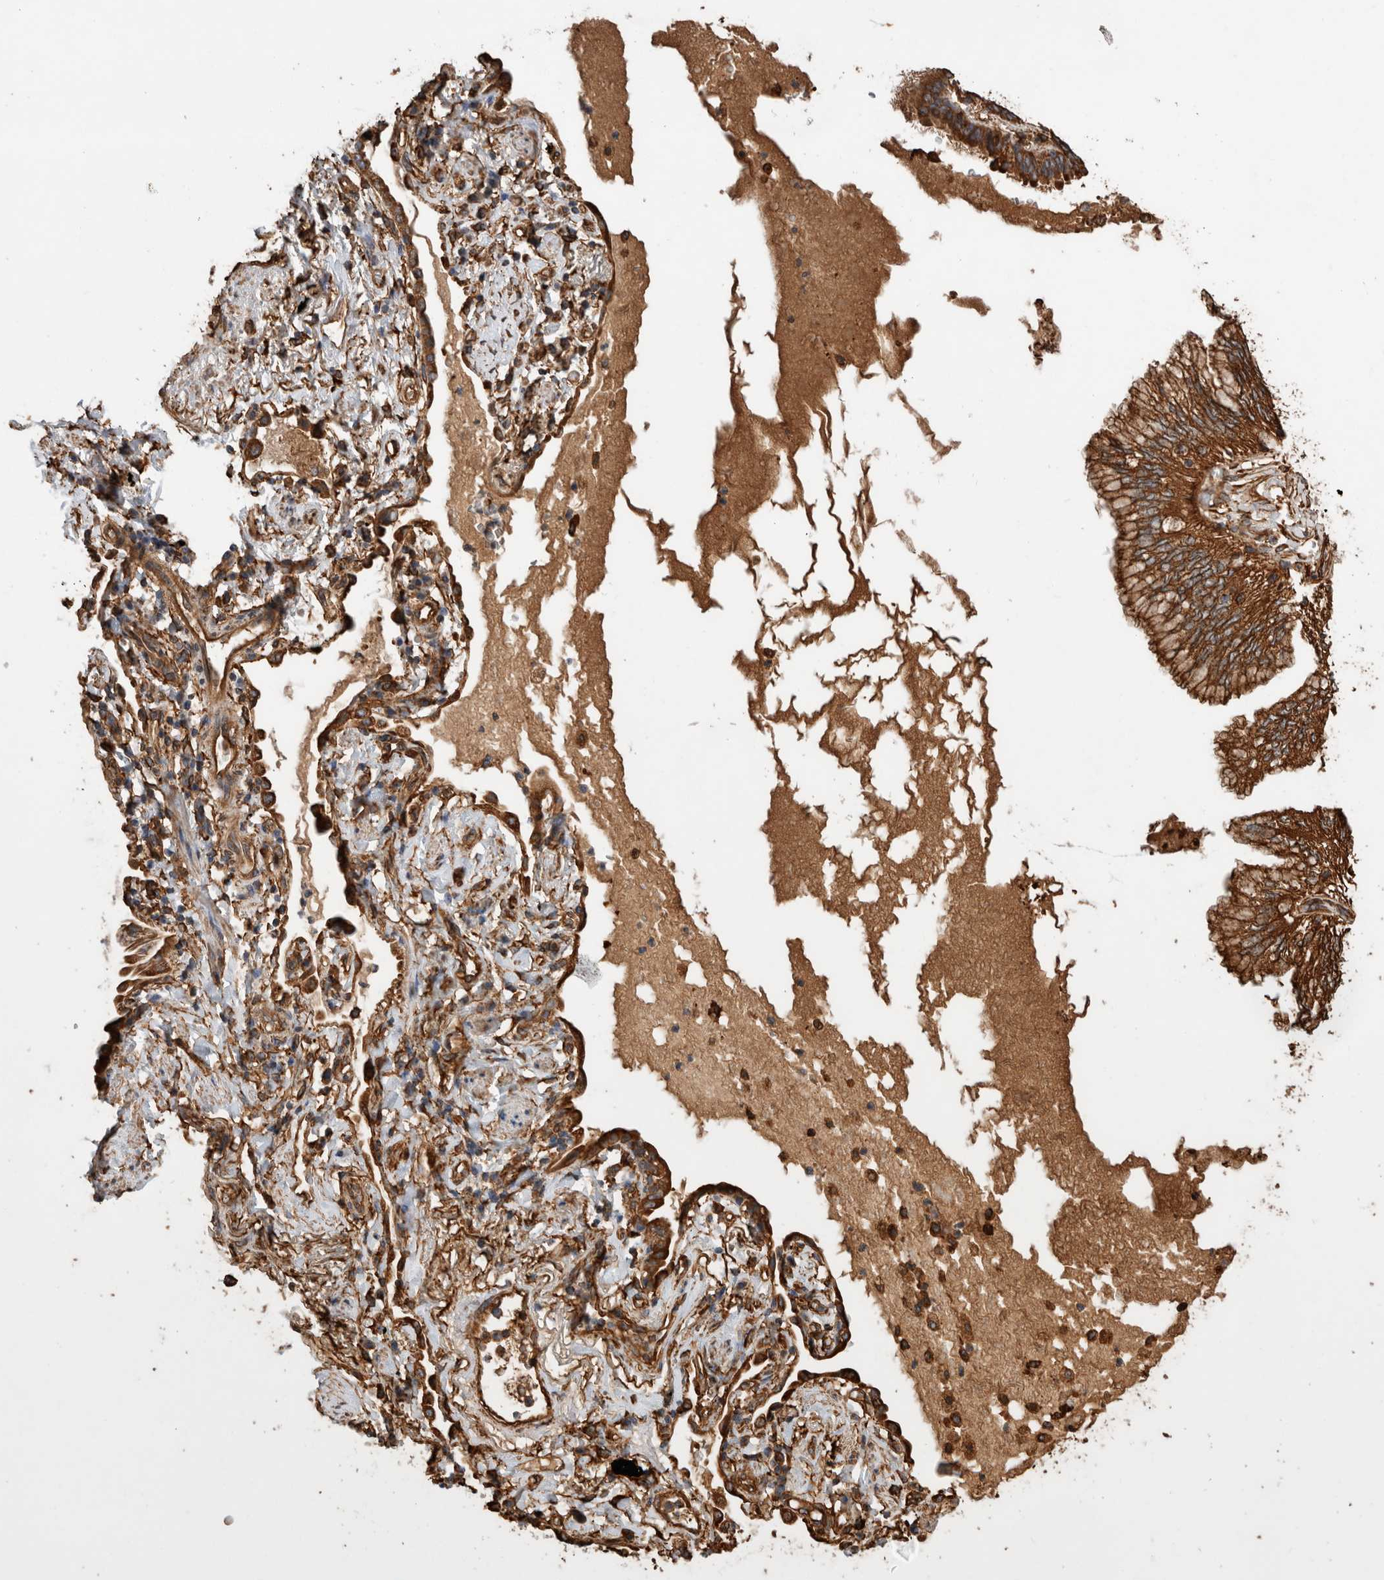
{"staining": {"intensity": "strong", "quantity": ">75%", "location": "cytoplasmic/membranous"}, "tissue": "lung cancer", "cell_type": "Tumor cells", "image_type": "cancer", "snomed": [{"axis": "morphology", "description": "Adenocarcinoma, NOS"}, {"axis": "topography", "description": "Lung"}], "caption": "A micrograph of human lung cancer (adenocarcinoma) stained for a protein demonstrates strong cytoplasmic/membranous brown staining in tumor cells. (Stains: DAB in brown, nuclei in blue, Microscopy: brightfield microscopy at high magnification).", "gene": "ZNF397", "patient": {"sex": "female", "age": 70}}